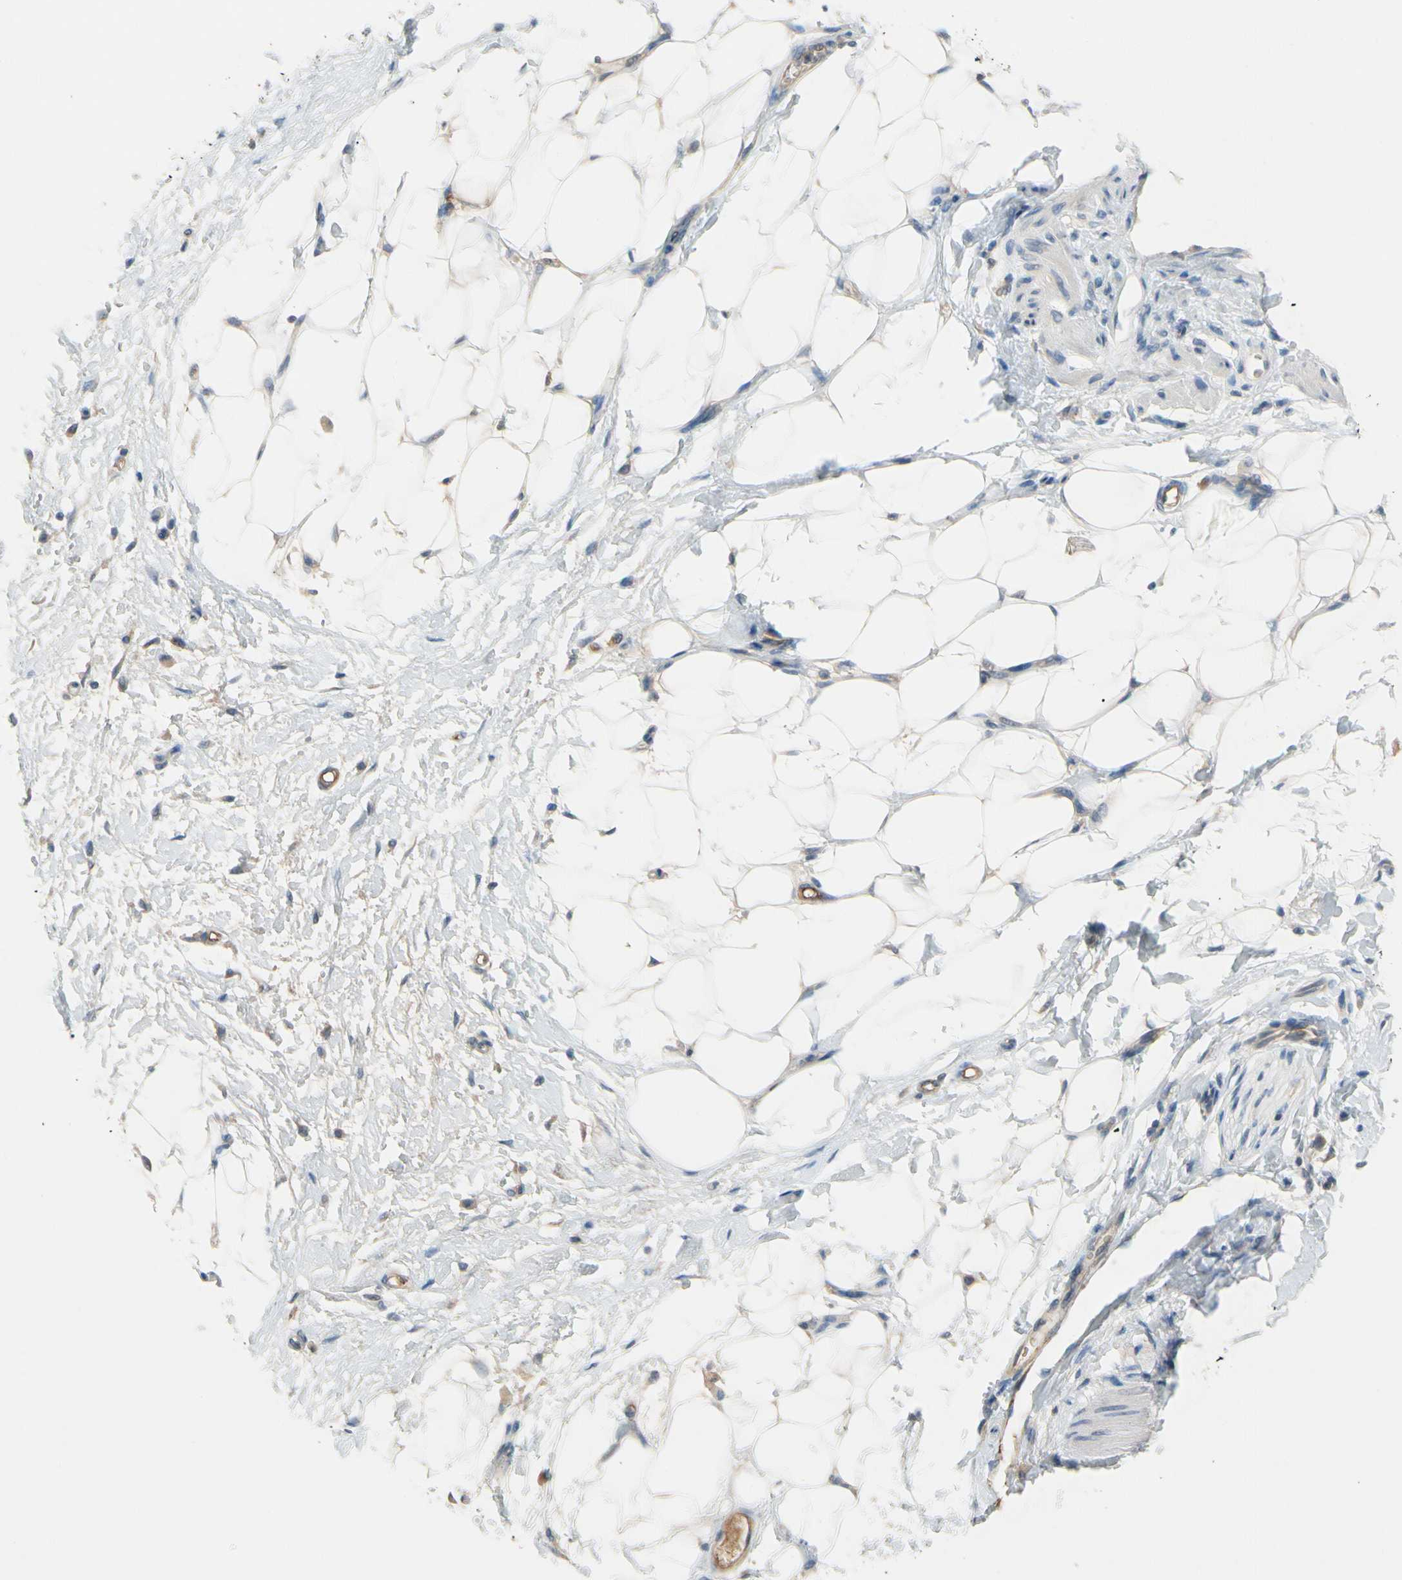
{"staining": {"intensity": "weak", "quantity": ">75%", "location": "cytoplasmic/membranous"}, "tissue": "adipose tissue", "cell_type": "Adipocytes", "image_type": "normal", "snomed": [{"axis": "morphology", "description": "Normal tissue, NOS"}, {"axis": "morphology", "description": "Urothelial carcinoma, High grade"}, {"axis": "topography", "description": "Vascular tissue"}, {"axis": "topography", "description": "Urinary bladder"}], "caption": "Adipocytes show weak cytoplasmic/membranous expression in about >75% of cells in benign adipose tissue.", "gene": "CNDP1", "patient": {"sex": "female", "age": 56}}